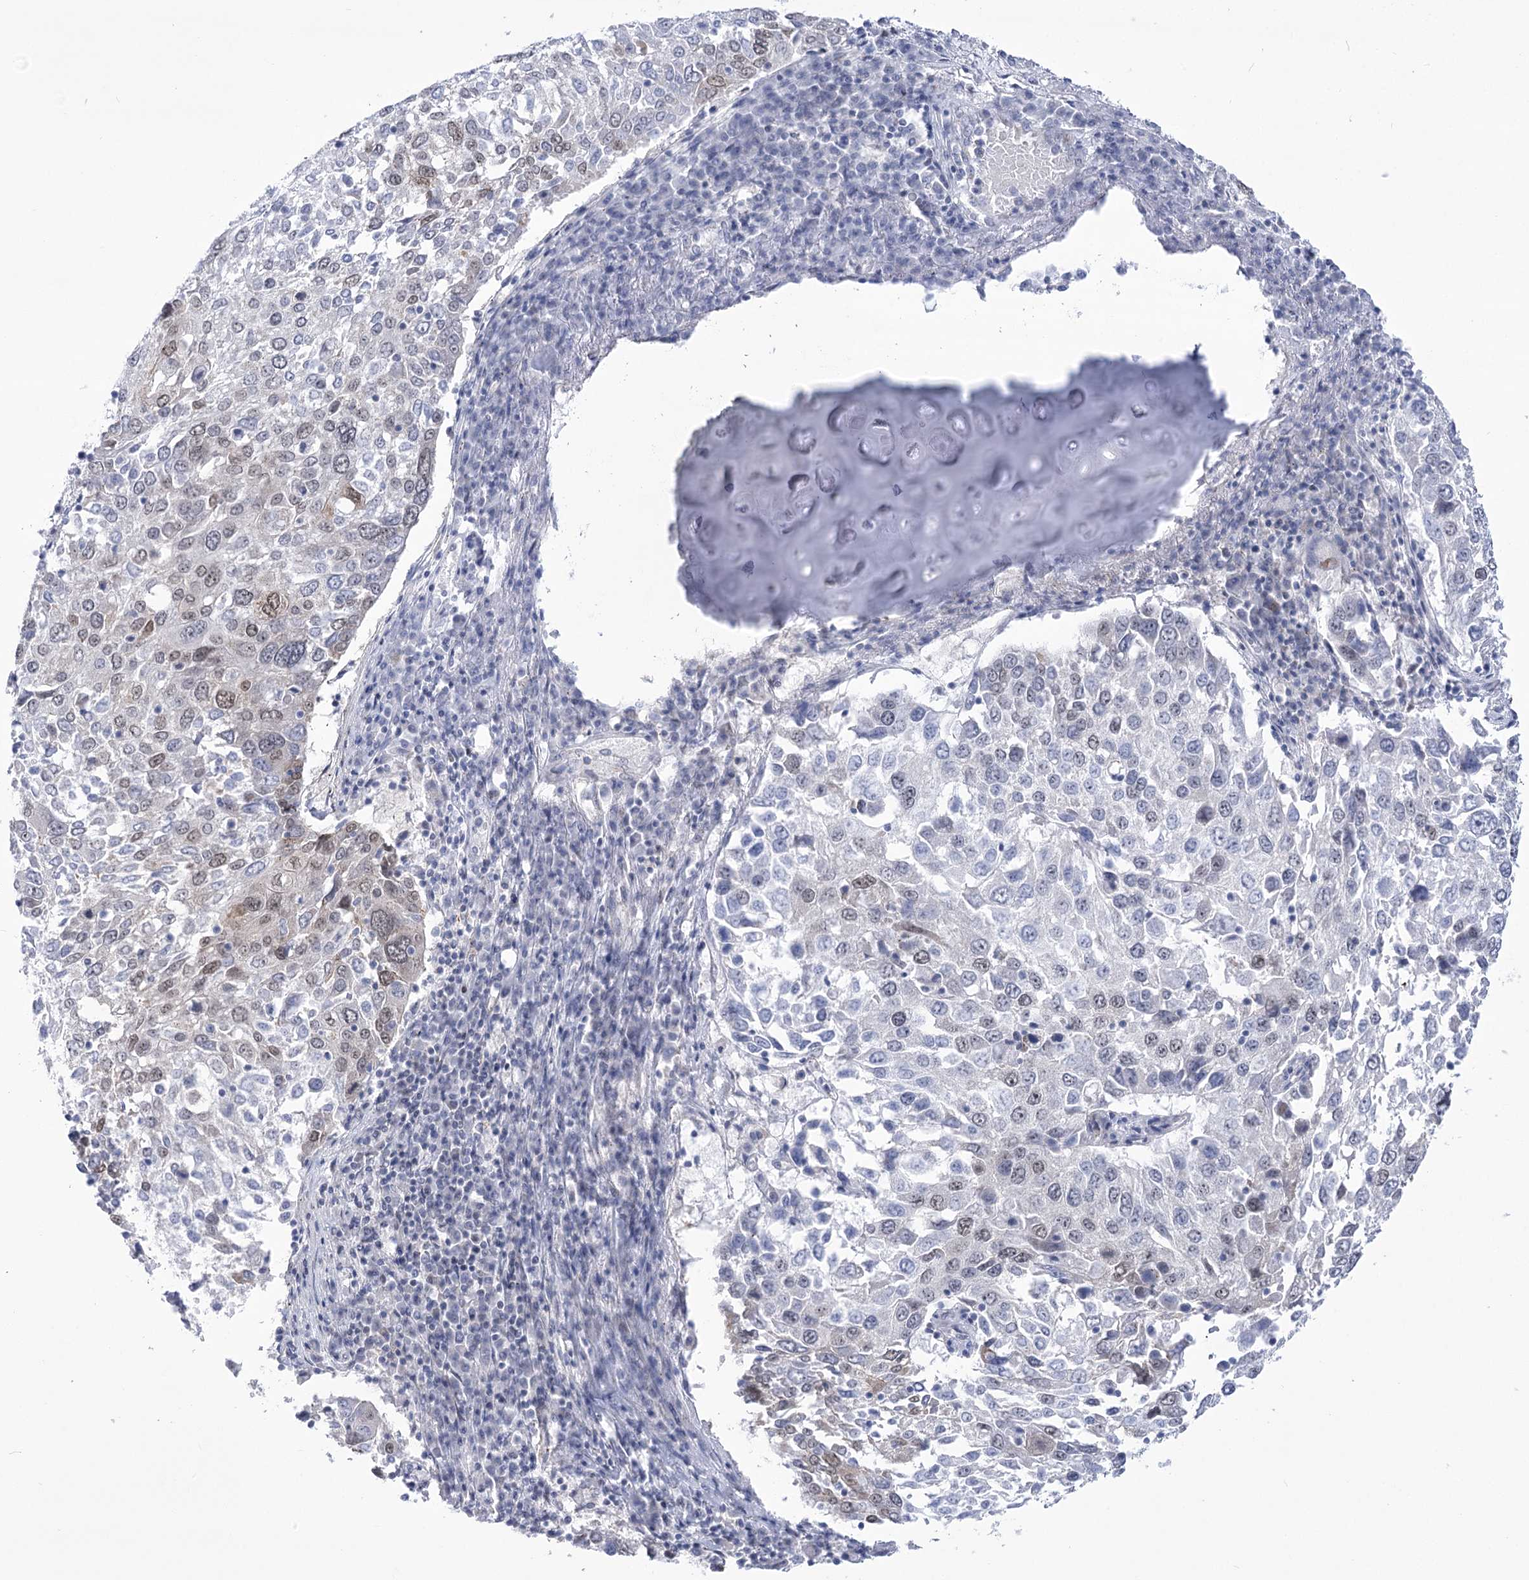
{"staining": {"intensity": "weak", "quantity": "25%-75%", "location": "nuclear"}, "tissue": "lung cancer", "cell_type": "Tumor cells", "image_type": "cancer", "snomed": [{"axis": "morphology", "description": "Squamous cell carcinoma, NOS"}, {"axis": "topography", "description": "Lung"}], "caption": "Protein positivity by immunohistochemistry exhibits weak nuclear expression in approximately 25%-75% of tumor cells in squamous cell carcinoma (lung). (DAB = brown stain, brightfield microscopy at high magnification).", "gene": "HORMAD1", "patient": {"sex": "male", "age": 65}}